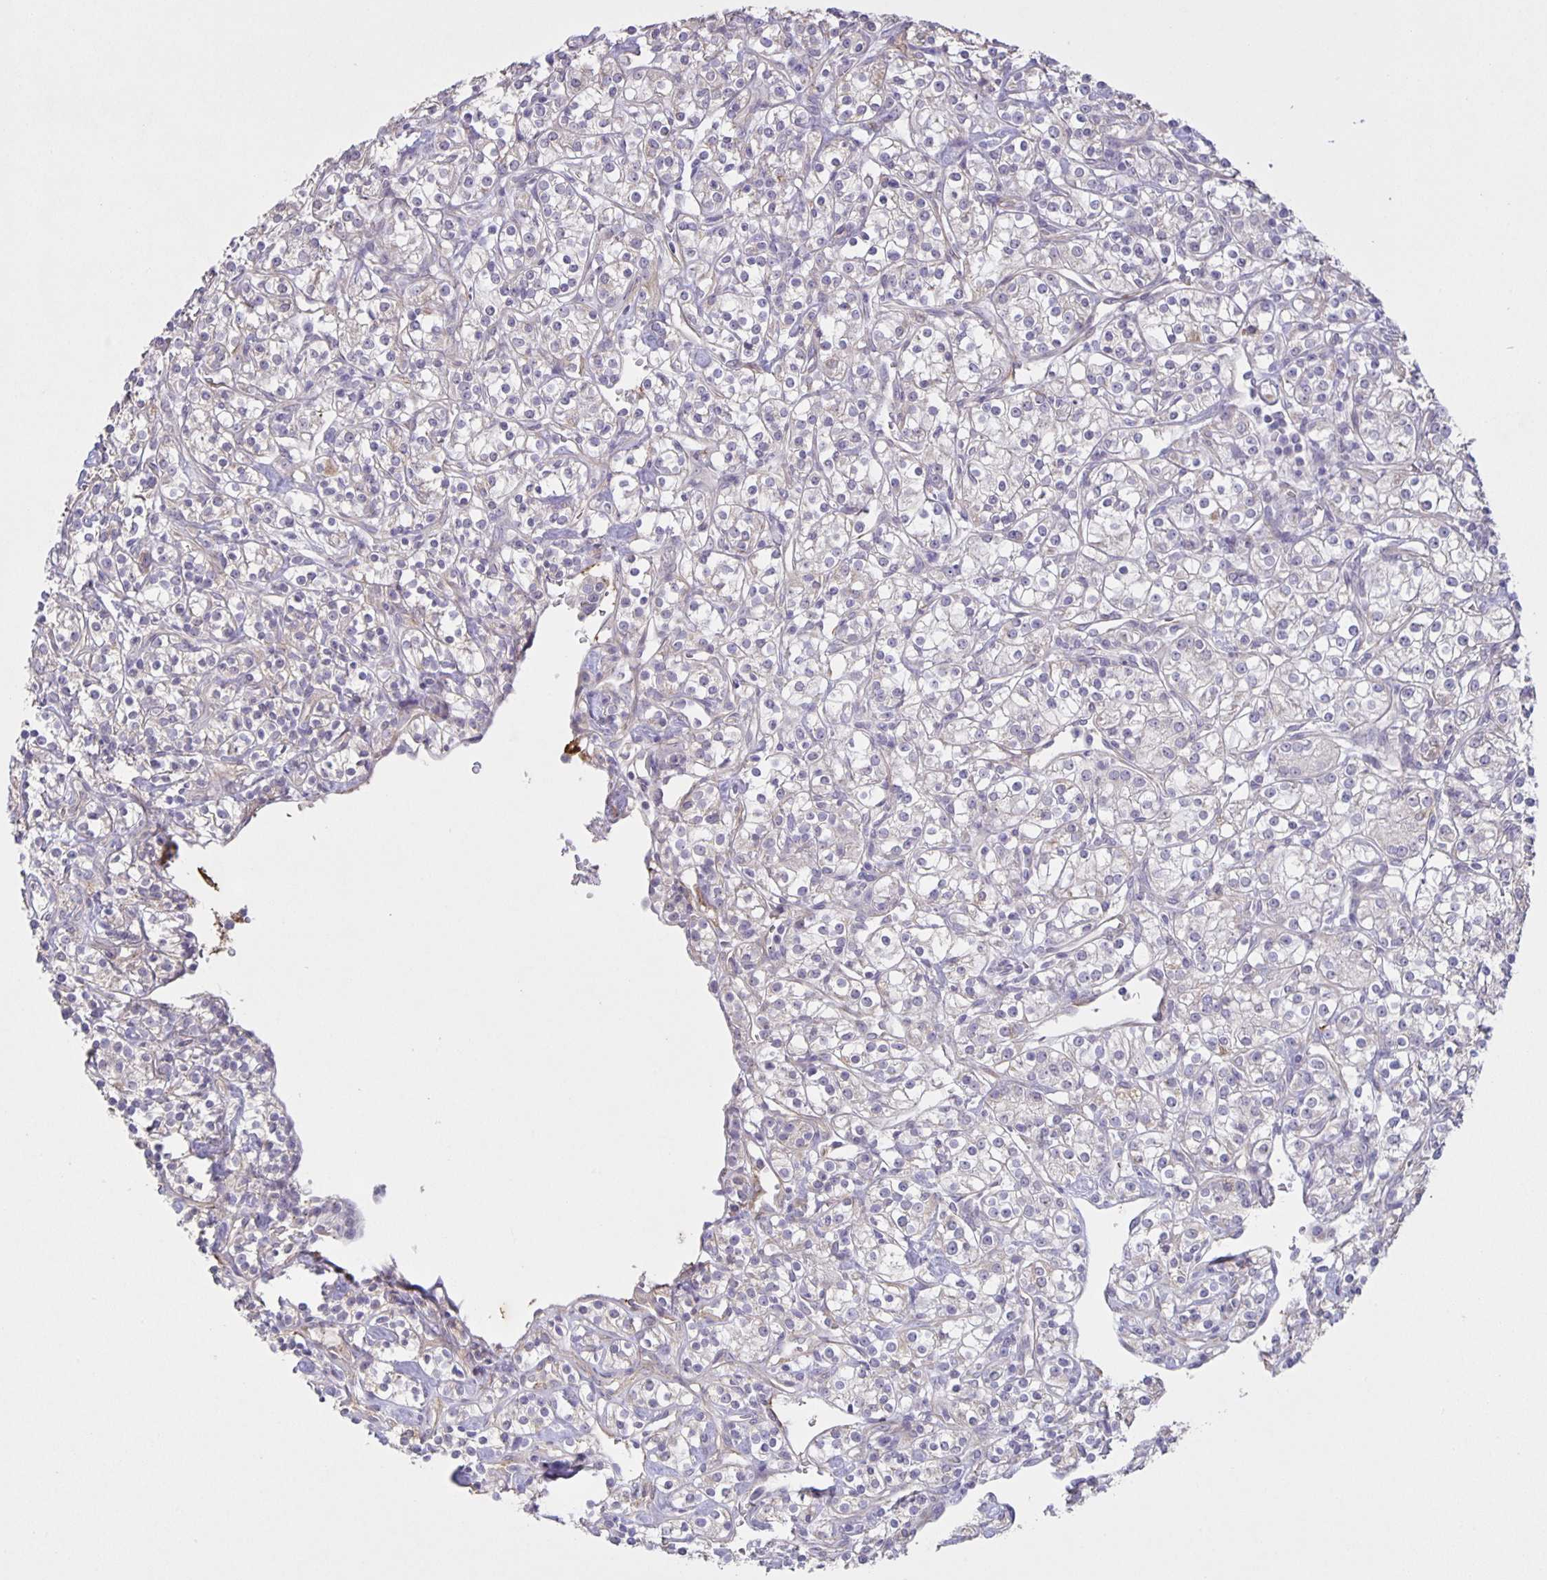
{"staining": {"intensity": "negative", "quantity": "none", "location": "none"}, "tissue": "renal cancer", "cell_type": "Tumor cells", "image_type": "cancer", "snomed": [{"axis": "morphology", "description": "Adenocarcinoma, NOS"}, {"axis": "topography", "description": "Kidney"}], "caption": "Human renal cancer stained for a protein using IHC displays no positivity in tumor cells.", "gene": "SRCIN1", "patient": {"sex": "male", "age": 77}}